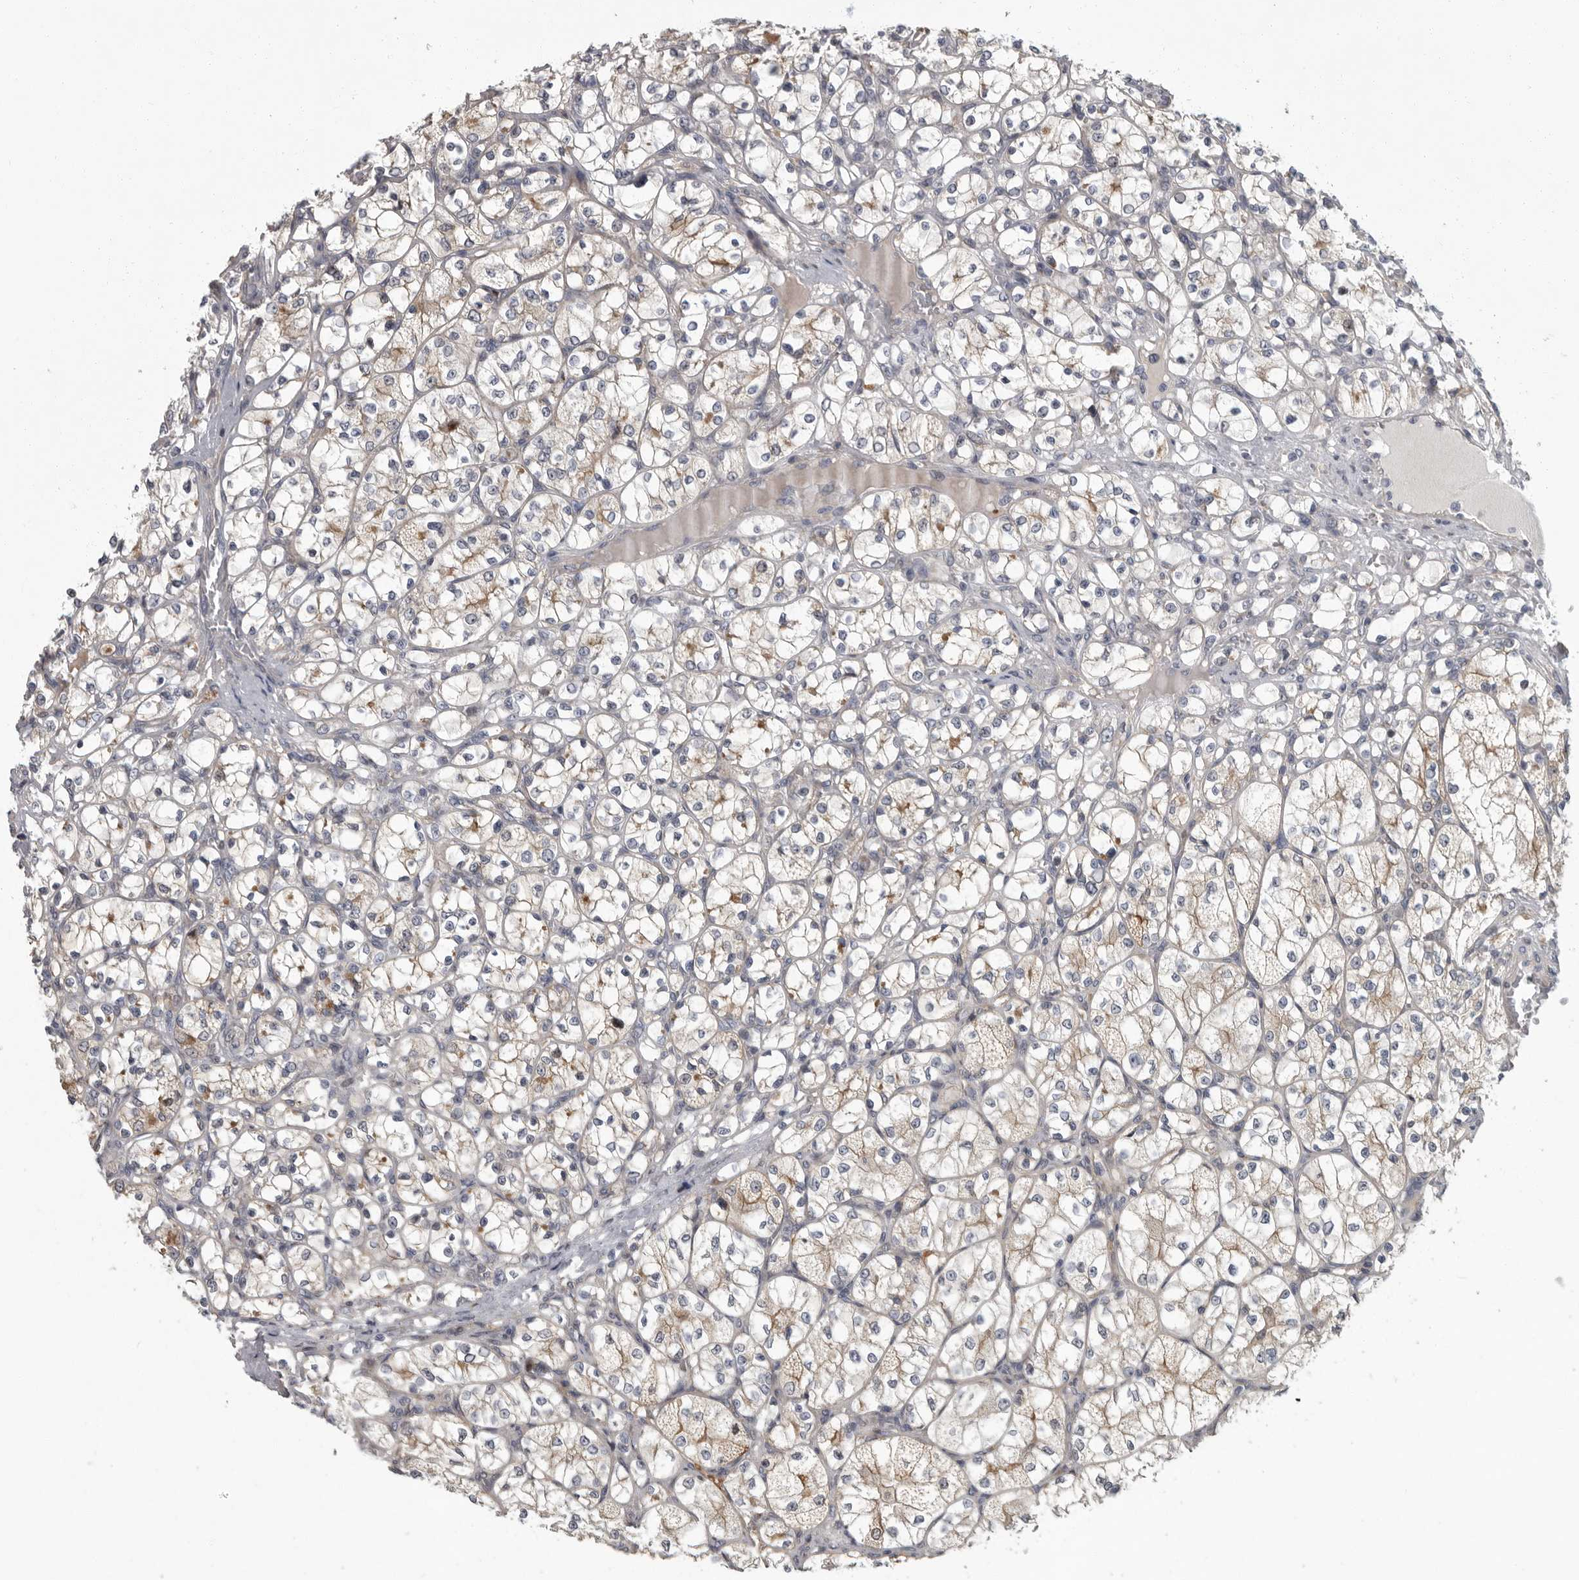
{"staining": {"intensity": "negative", "quantity": "none", "location": "none"}, "tissue": "renal cancer", "cell_type": "Tumor cells", "image_type": "cancer", "snomed": [{"axis": "morphology", "description": "Adenocarcinoma, NOS"}, {"axis": "topography", "description": "Kidney"}], "caption": "The IHC image has no significant staining in tumor cells of renal cancer (adenocarcinoma) tissue.", "gene": "PDE7A", "patient": {"sex": "female", "age": 69}}